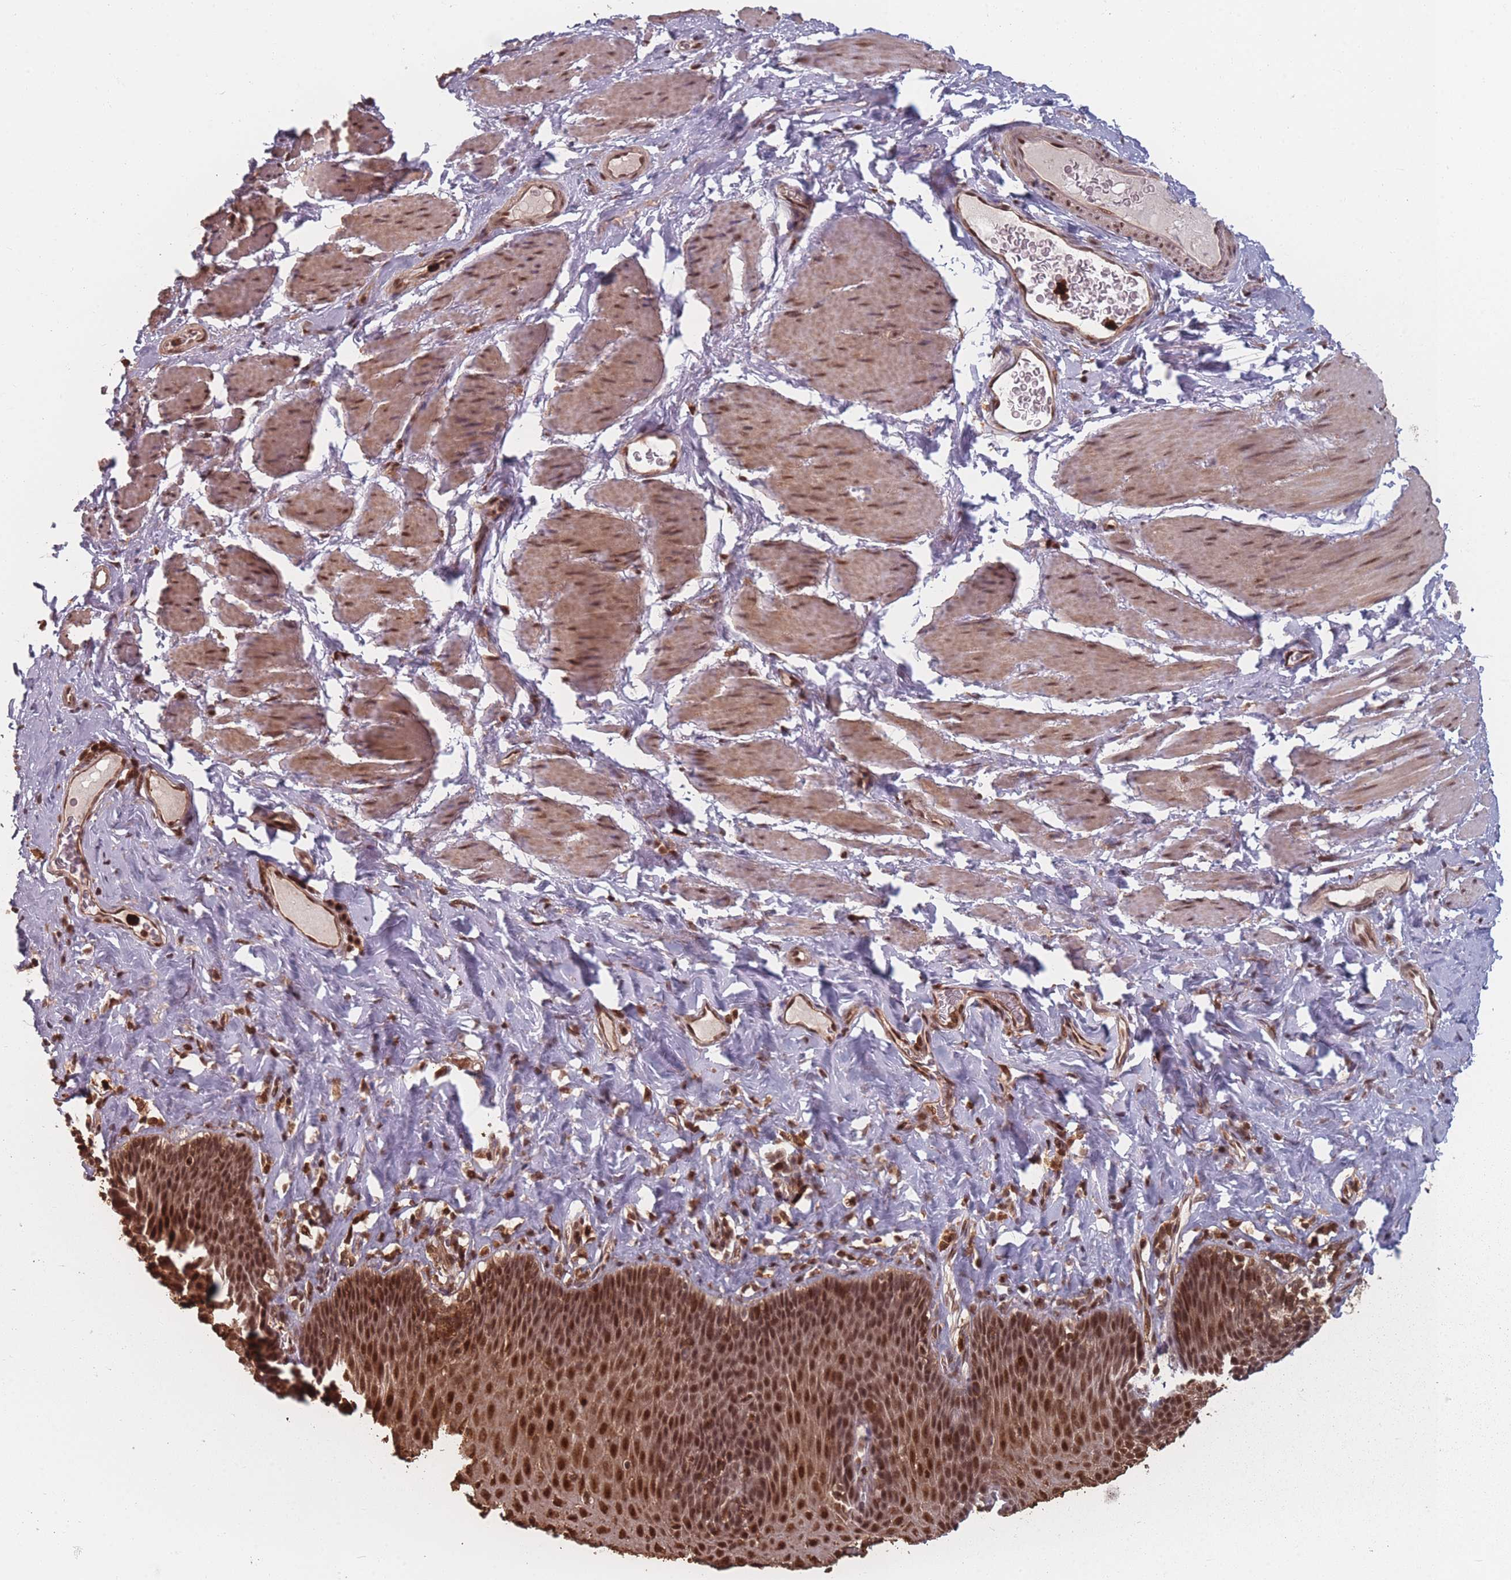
{"staining": {"intensity": "strong", "quantity": ">75%", "location": "nuclear"}, "tissue": "esophagus", "cell_type": "Squamous epithelial cells", "image_type": "normal", "snomed": [{"axis": "morphology", "description": "Normal tissue, NOS"}, {"axis": "topography", "description": "Esophagus"}], "caption": "A high amount of strong nuclear staining is identified in about >75% of squamous epithelial cells in unremarkable esophagus.", "gene": "WDR55", "patient": {"sex": "female", "age": 61}}